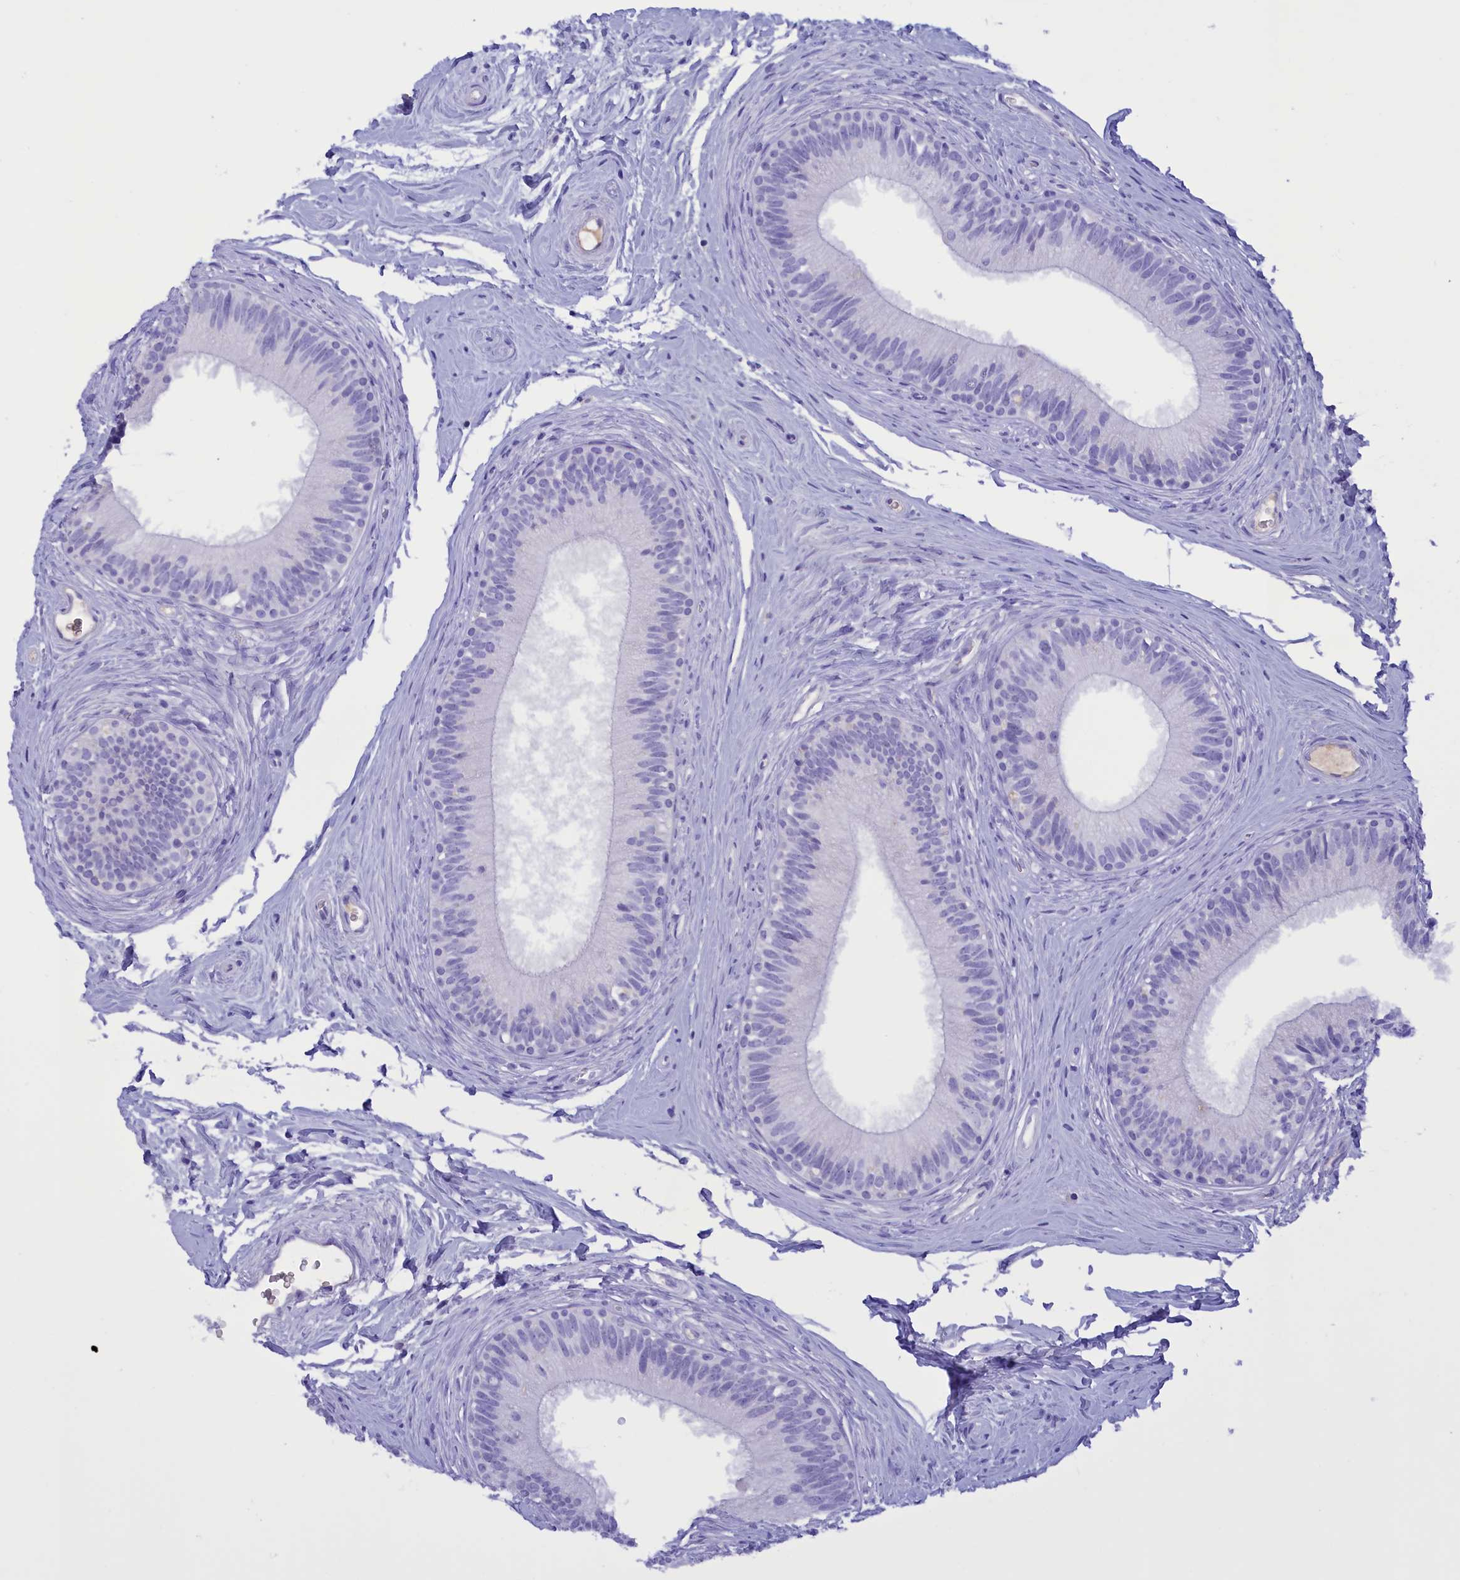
{"staining": {"intensity": "negative", "quantity": "none", "location": "none"}, "tissue": "epididymis", "cell_type": "Glandular cells", "image_type": "normal", "snomed": [{"axis": "morphology", "description": "Normal tissue, NOS"}, {"axis": "topography", "description": "Epididymis"}], "caption": "A high-resolution histopathology image shows IHC staining of unremarkable epididymis, which demonstrates no significant expression in glandular cells.", "gene": "PROK2", "patient": {"sex": "male", "age": 33}}